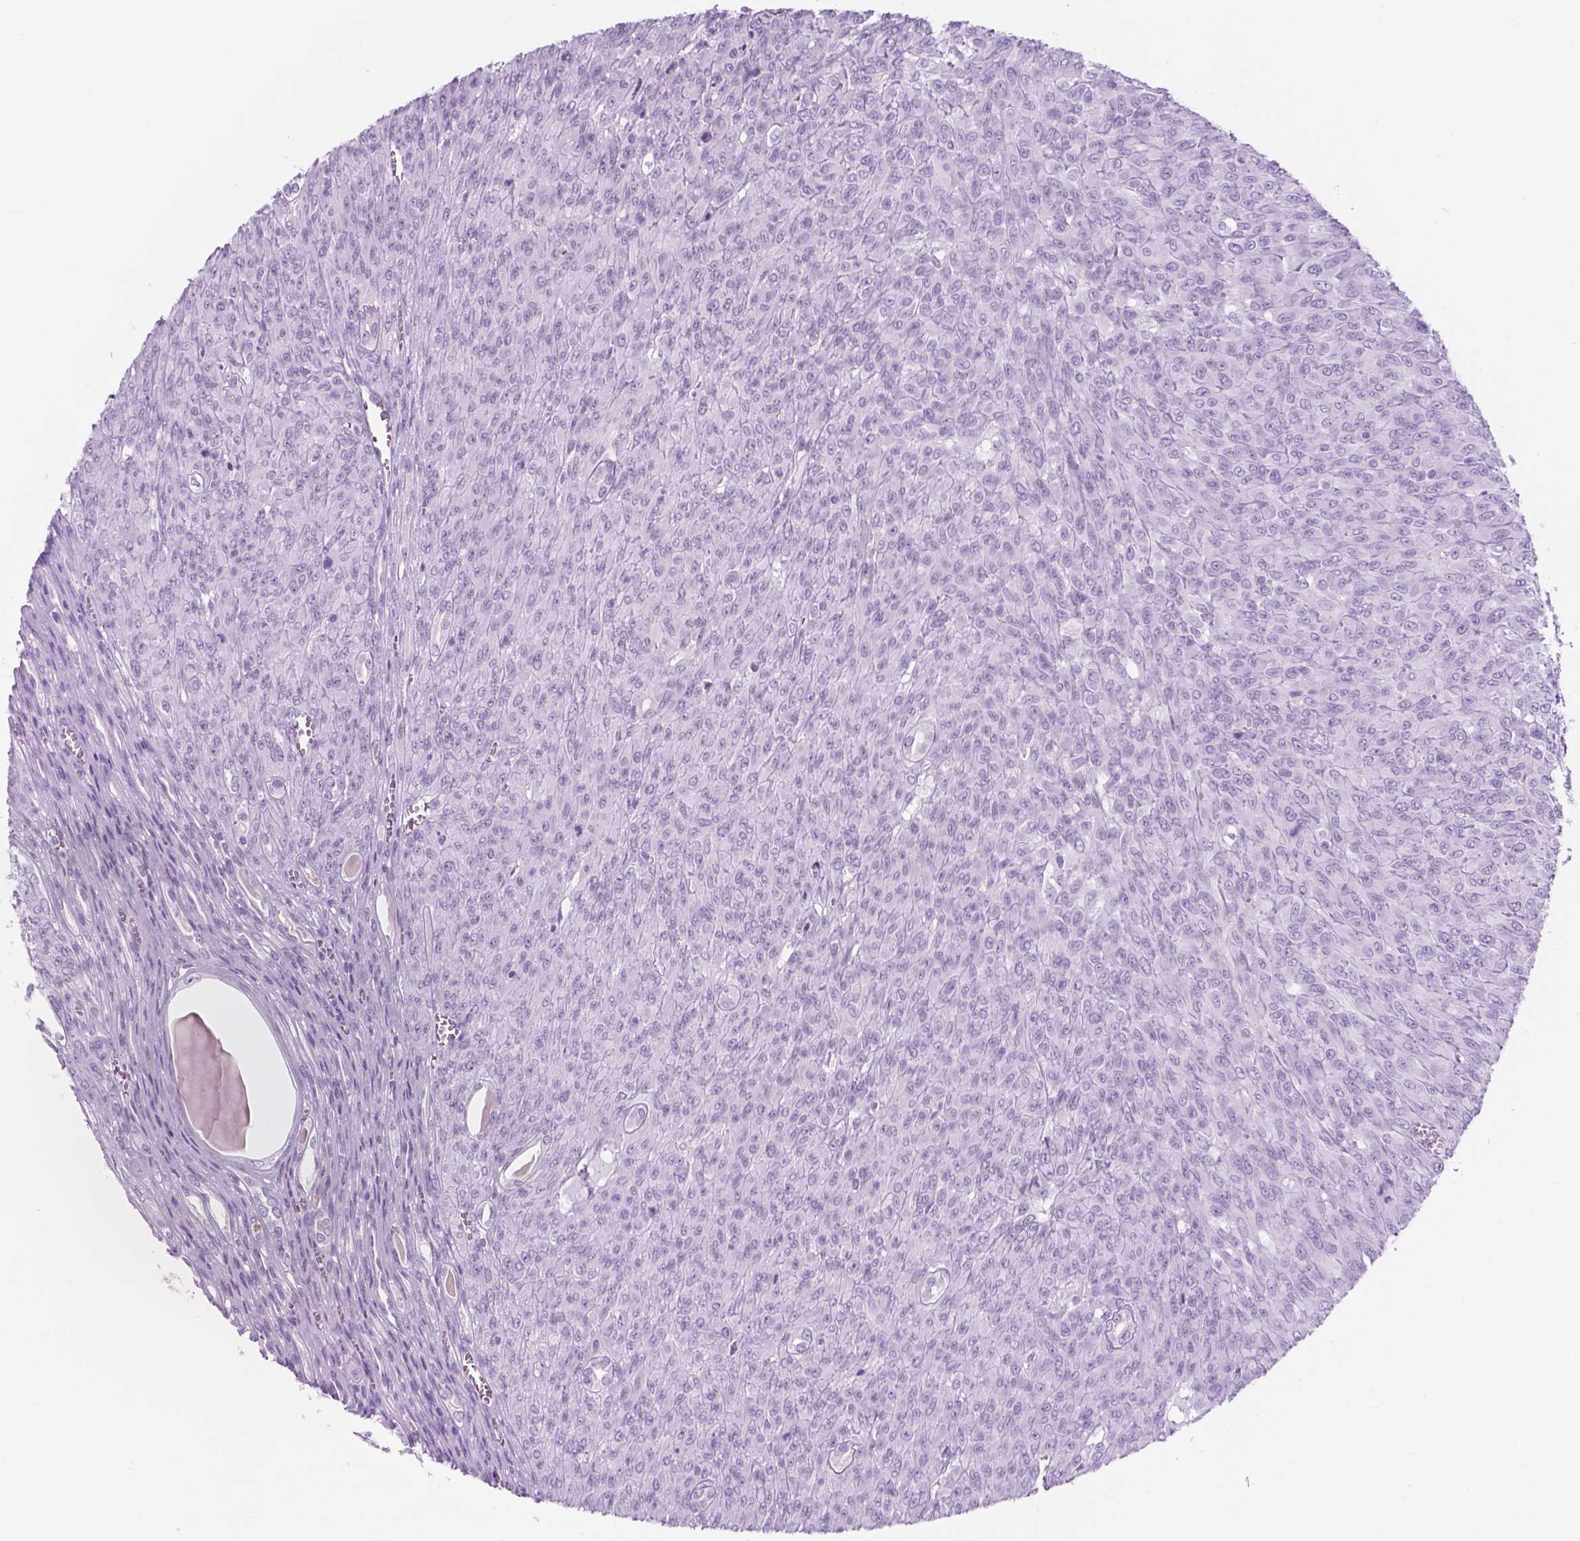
{"staining": {"intensity": "negative", "quantity": "none", "location": "none"}, "tissue": "renal cancer", "cell_type": "Tumor cells", "image_type": "cancer", "snomed": [{"axis": "morphology", "description": "Adenocarcinoma, NOS"}, {"axis": "topography", "description": "Kidney"}], "caption": "DAB (3,3'-diaminobenzidine) immunohistochemical staining of renal adenocarcinoma displays no significant positivity in tumor cells.", "gene": "CUZD1", "patient": {"sex": "male", "age": 58}}